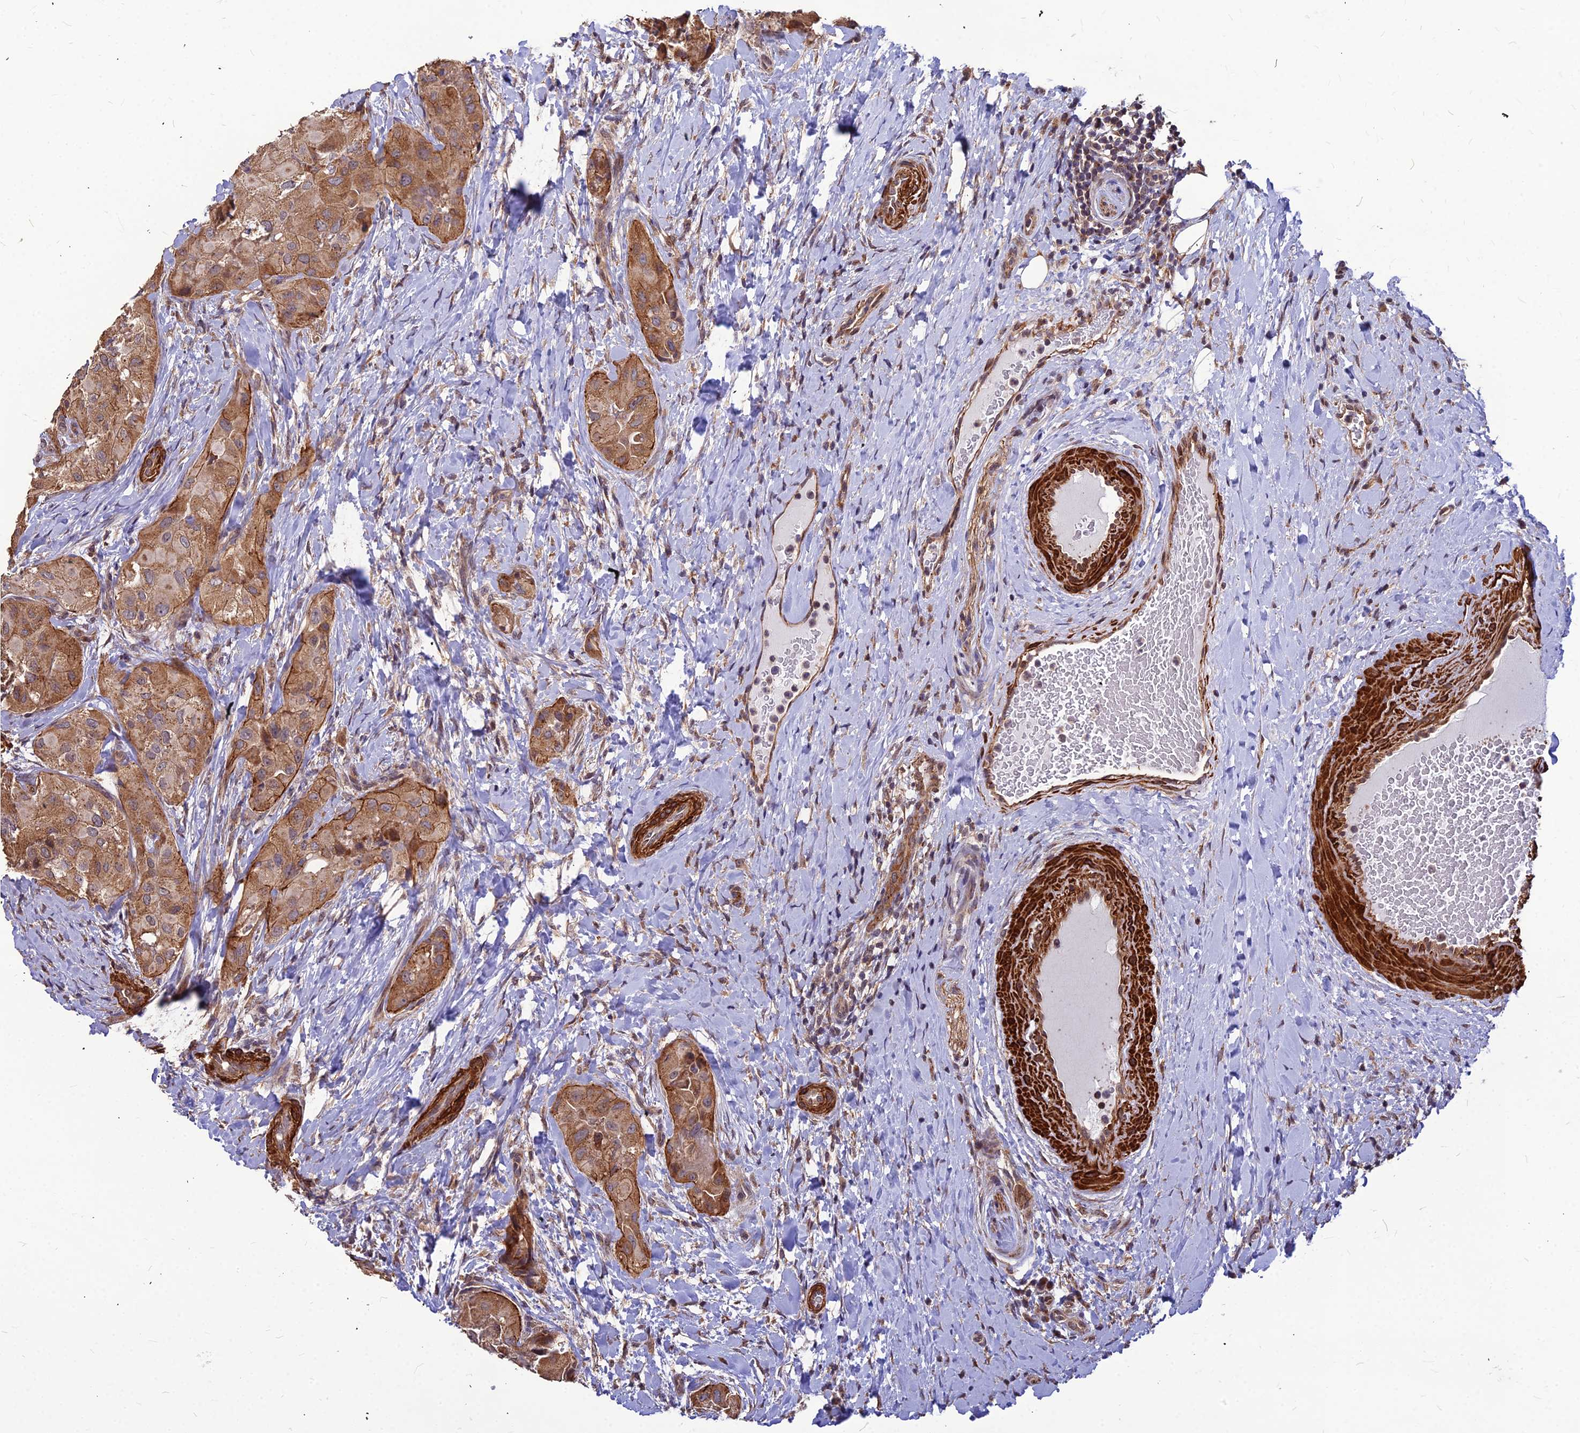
{"staining": {"intensity": "moderate", "quantity": ">75%", "location": "cytoplasmic/membranous"}, "tissue": "thyroid cancer", "cell_type": "Tumor cells", "image_type": "cancer", "snomed": [{"axis": "morphology", "description": "Normal tissue, NOS"}, {"axis": "morphology", "description": "Papillary adenocarcinoma, NOS"}, {"axis": "topography", "description": "Thyroid gland"}], "caption": "Thyroid cancer stained with a protein marker shows moderate staining in tumor cells.", "gene": "LEKR1", "patient": {"sex": "female", "age": 59}}